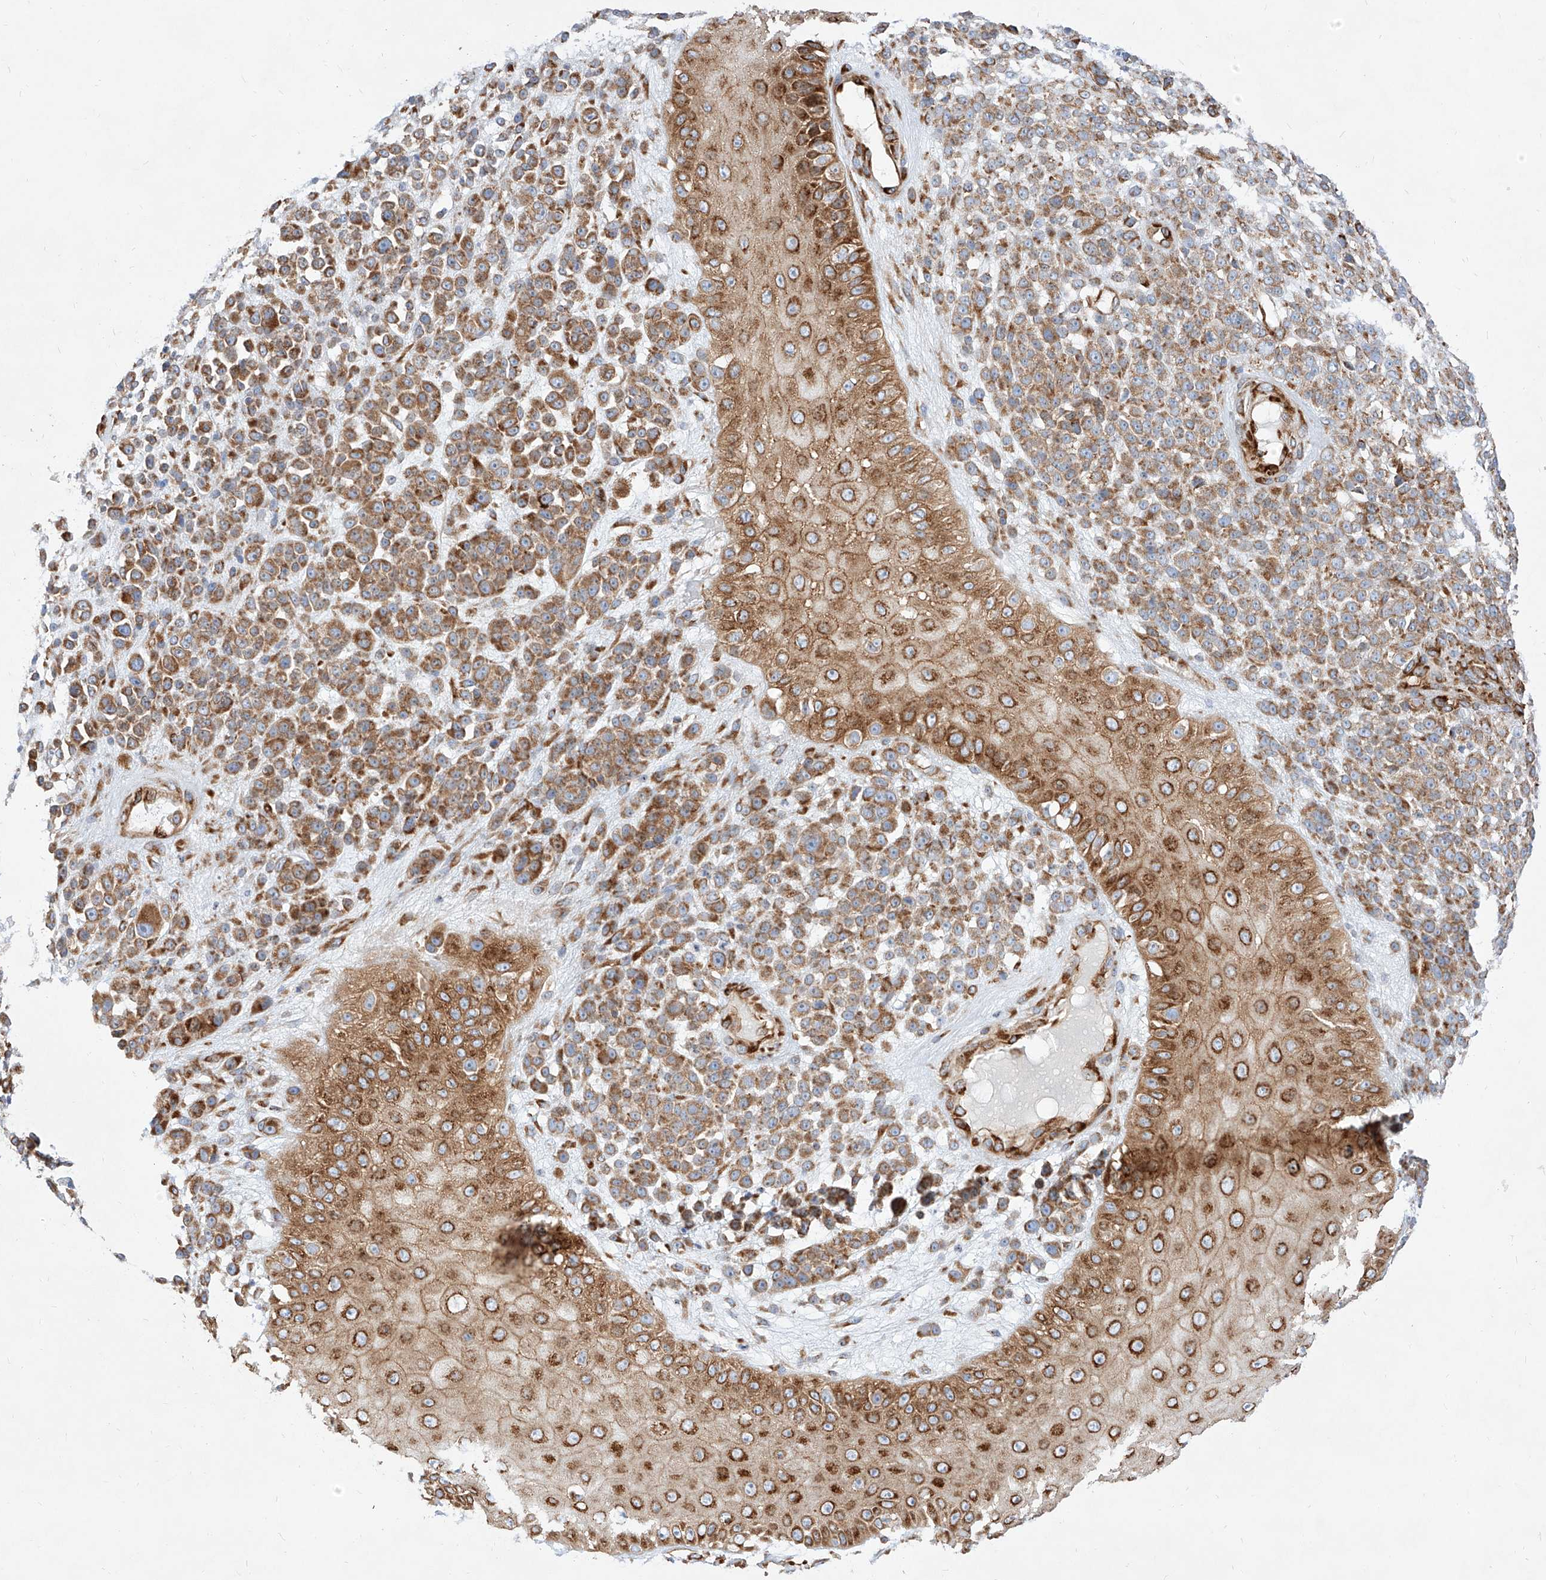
{"staining": {"intensity": "moderate", "quantity": ">75%", "location": "cytoplasmic/membranous"}, "tissue": "melanoma", "cell_type": "Tumor cells", "image_type": "cancer", "snomed": [{"axis": "morphology", "description": "Malignant melanoma, NOS"}, {"axis": "topography", "description": "Skin"}], "caption": "Malignant melanoma was stained to show a protein in brown. There is medium levels of moderate cytoplasmic/membranous positivity in approximately >75% of tumor cells.", "gene": "CSGALNACT2", "patient": {"sex": "female", "age": 55}}